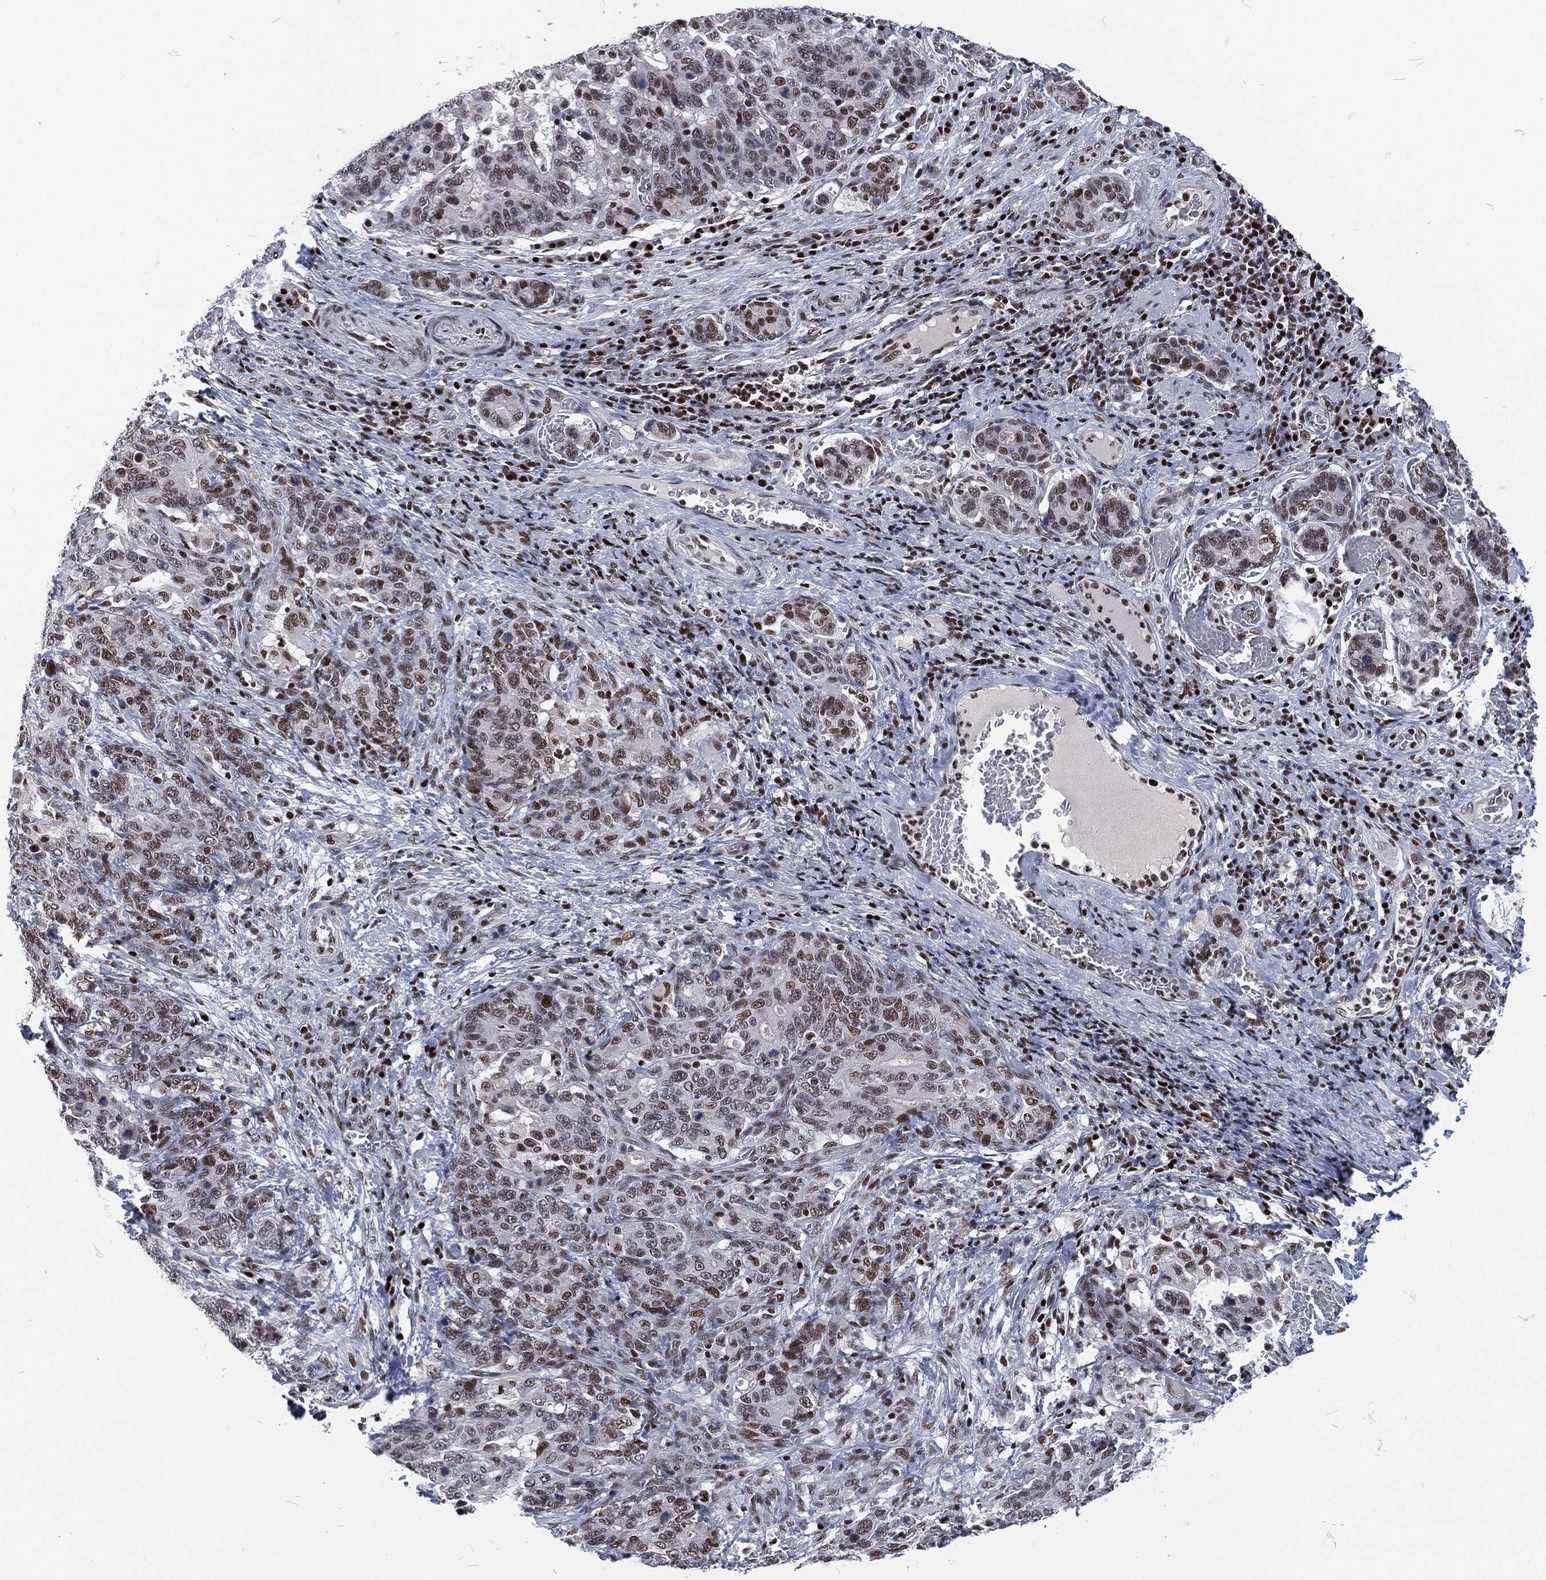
{"staining": {"intensity": "strong", "quantity": "<25%", "location": "nuclear"}, "tissue": "stomach cancer", "cell_type": "Tumor cells", "image_type": "cancer", "snomed": [{"axis": "morphology", "description": "Normal tissue, NOS"}, {"axis": "morphology", "description": "Adenocarcinoma, NOS"}, {"axis": "topography", "description": "Stomach"}], "caption": "Adenocarcinoma (stomach) stained with DAB (3,3'-diaminobenzidine) IHC displays medium levels of strong nuclear expression in approximately <25% of tumor cells.", "gene": "DCPS", "patient": {"sex": "female", "age": 64}}